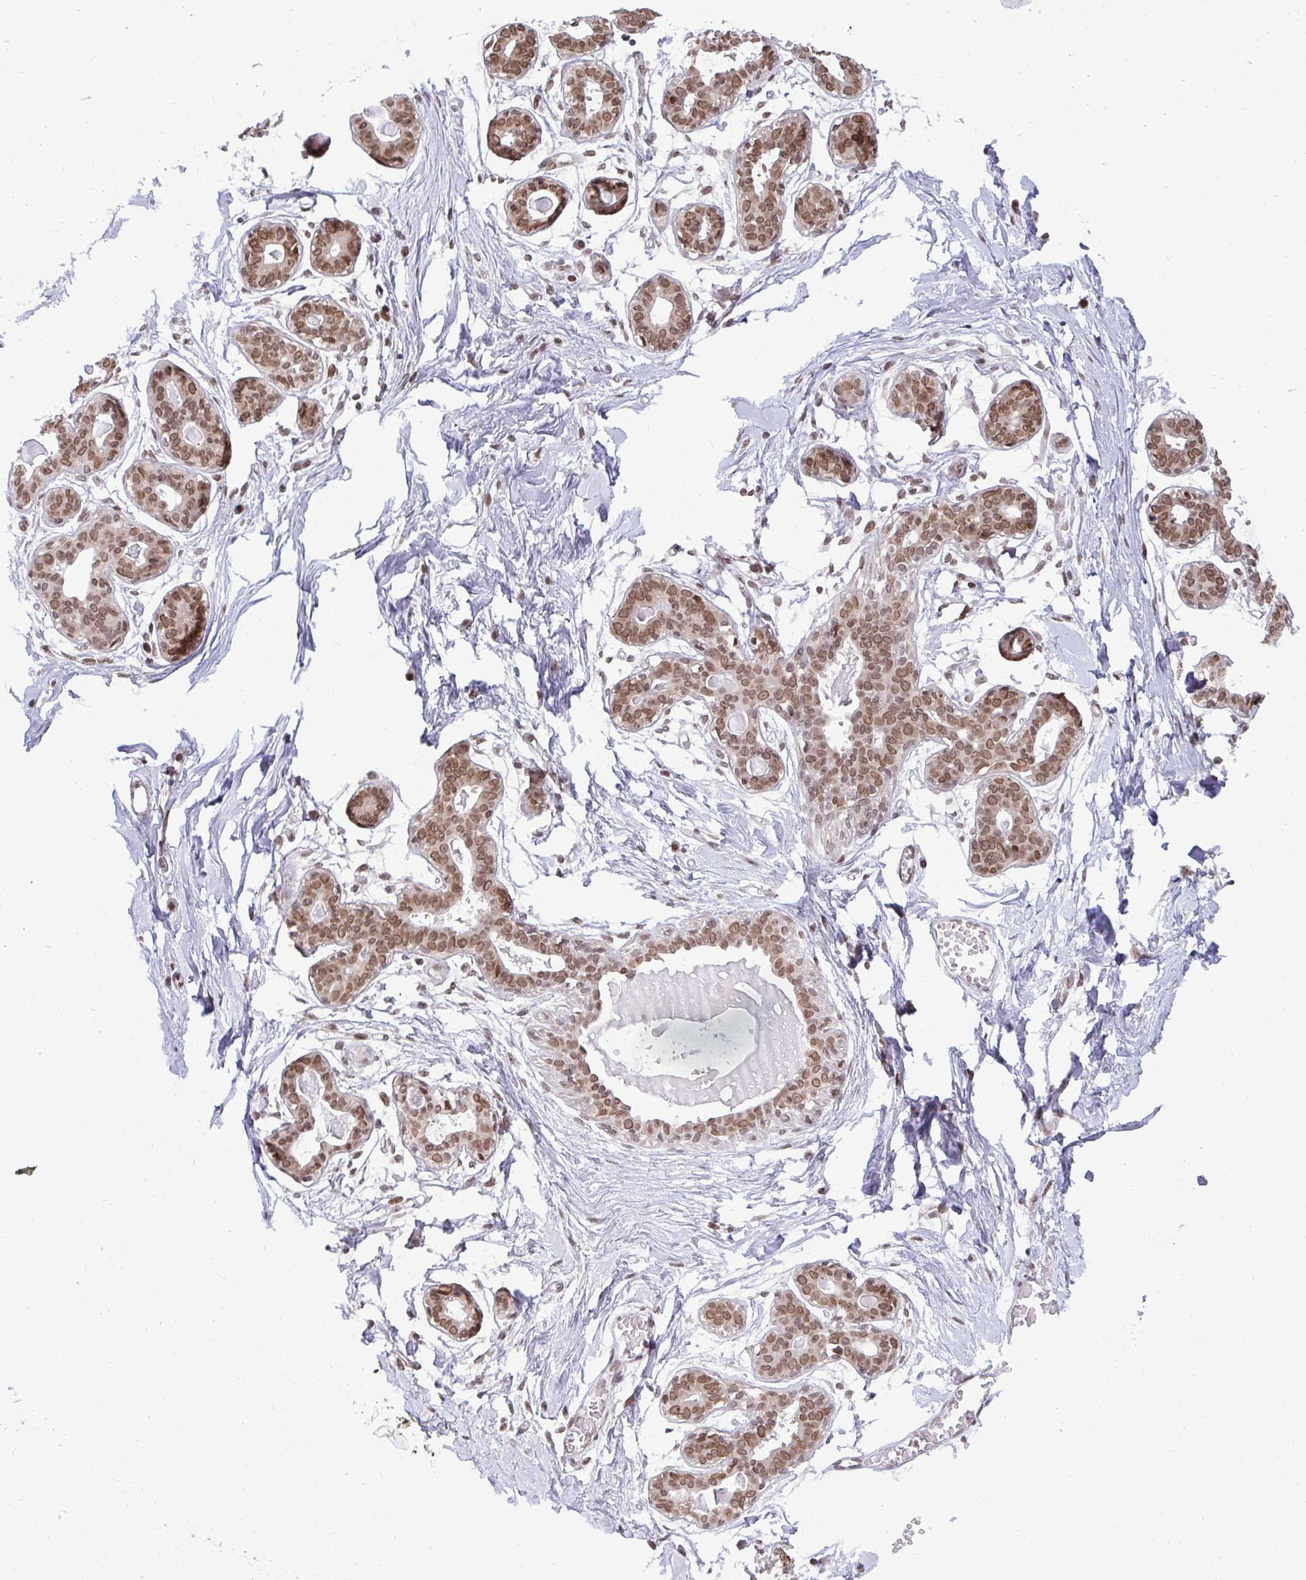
{"staining": {"intensity": "moderate", "quantity": ">75%", "location": "nuclear"}, "tissue": "breast", "cell_type": "Adipocytes", "image_type": "normal", "snomed": [{"axis": "morphology", "description": "Normal tissue, NOS"}, {"axis": "topography", "description": "Breast"}], "caption": "Immunohistochemistry (IHC) staining of unremarkable breast, which exhibits medium levels of moderate nuclear staining in approximately >75% of adipocytes indicating moderate nuclear protein positivity. The staining was performed using DAB (brown) for protein detection and nuclei were counterstained in hematoxylin (blue).", "gene": "JPT1", "patient": {"sex": "female", "age": 45}}